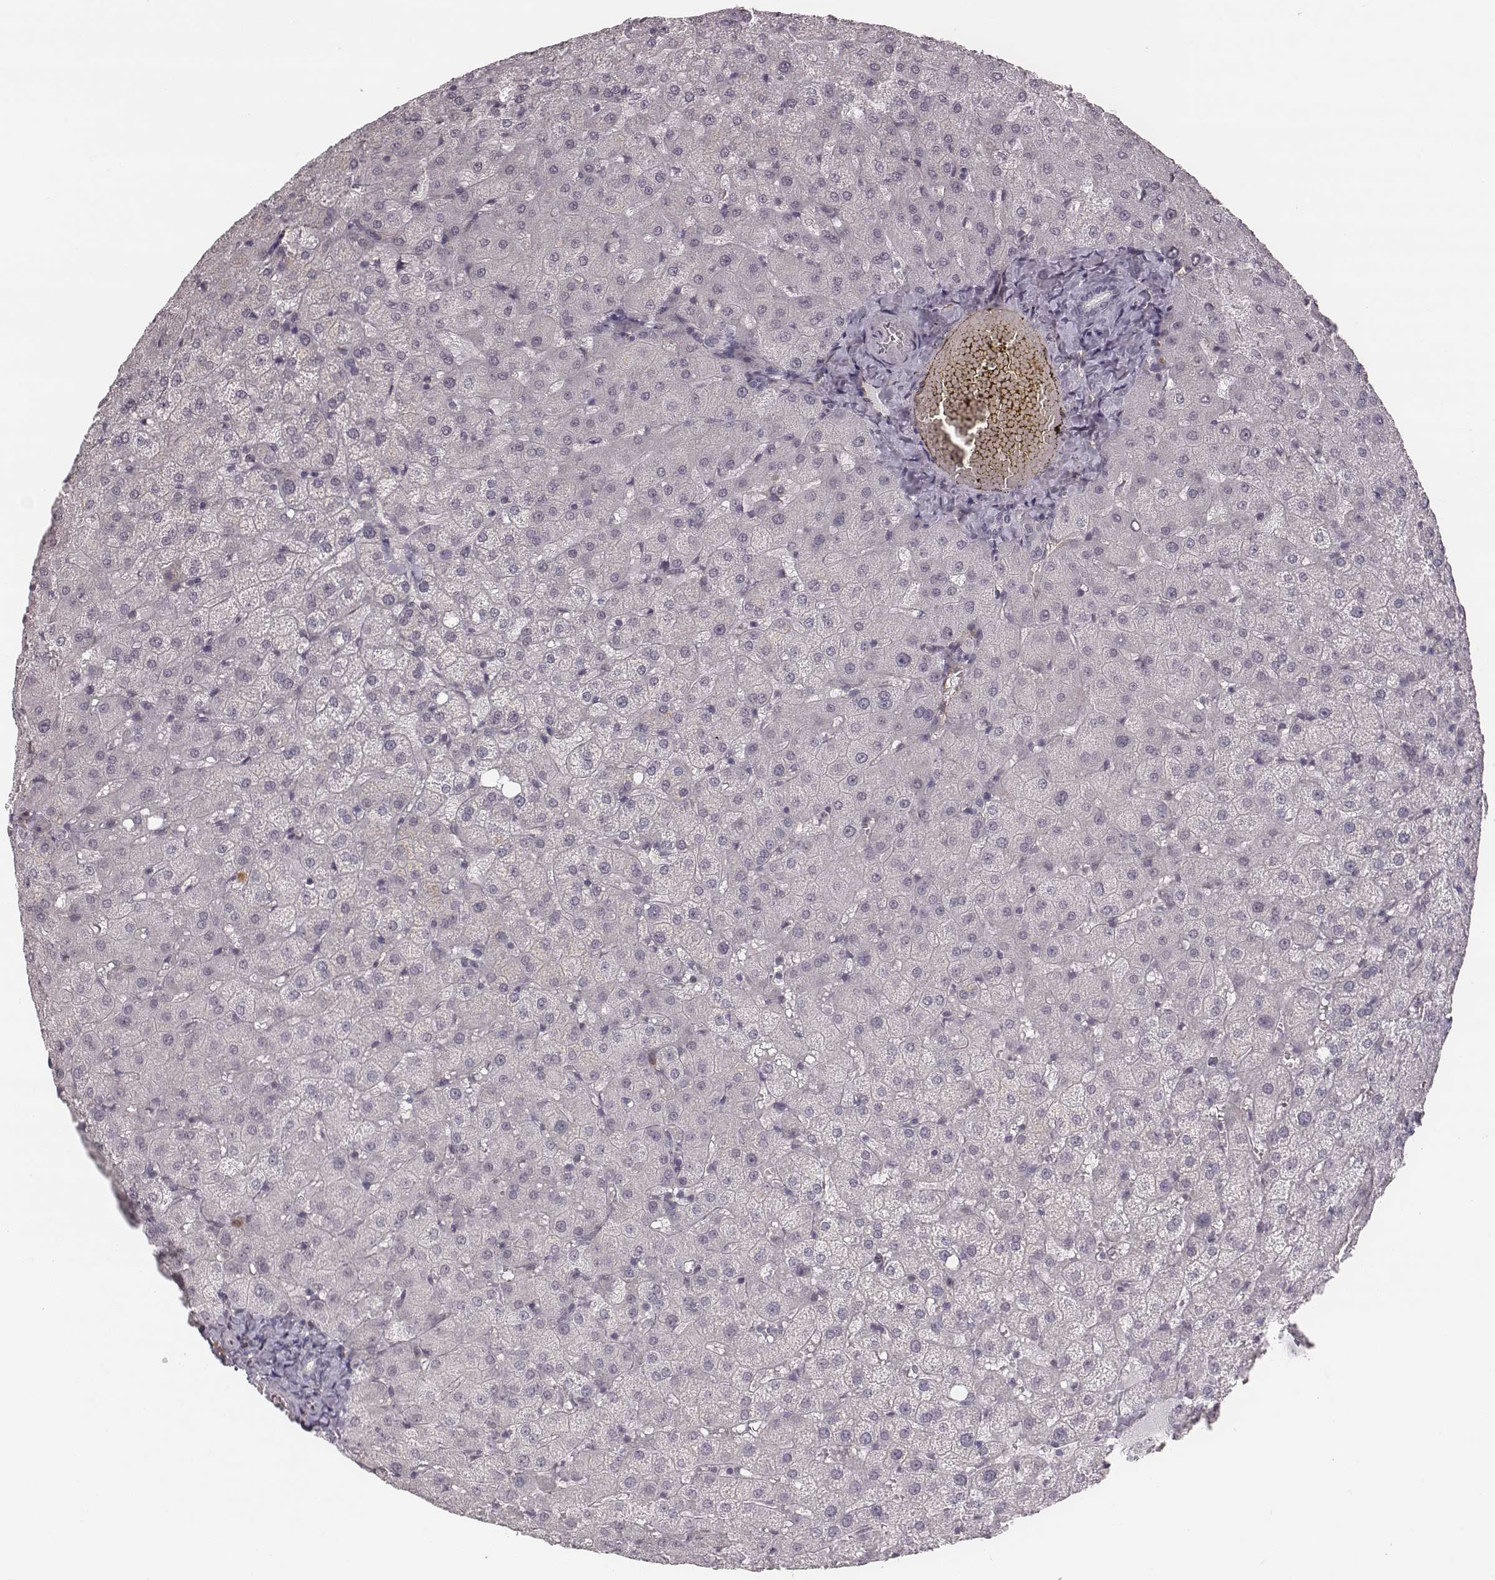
{"staining": {"intensity": "negative", "quantity": "none", "location": "none"}, "tissue": "liver", "cell_type": "Cholangiocytes", "image_type": "normal", "snomed": [{"axis": "morphology", "description": "Normal tissue, NOS"}, {"axis": "topography", "description": "Liver"}], "caption": "This photomicrograph is of unremarkable liver stained with immunohistochemistry (IHC) to label a protein in brown with the nuclei are counter-stained blue. There is no staining in cholangiocytes. The staining was performed using DAB to visualize the protein expression in brown, while the nuclei were stained in blue with hematoxylin (Magnification: 20x).", "gene": "RPGRIP1", "patient": {"sex": "female", "age": 50}}